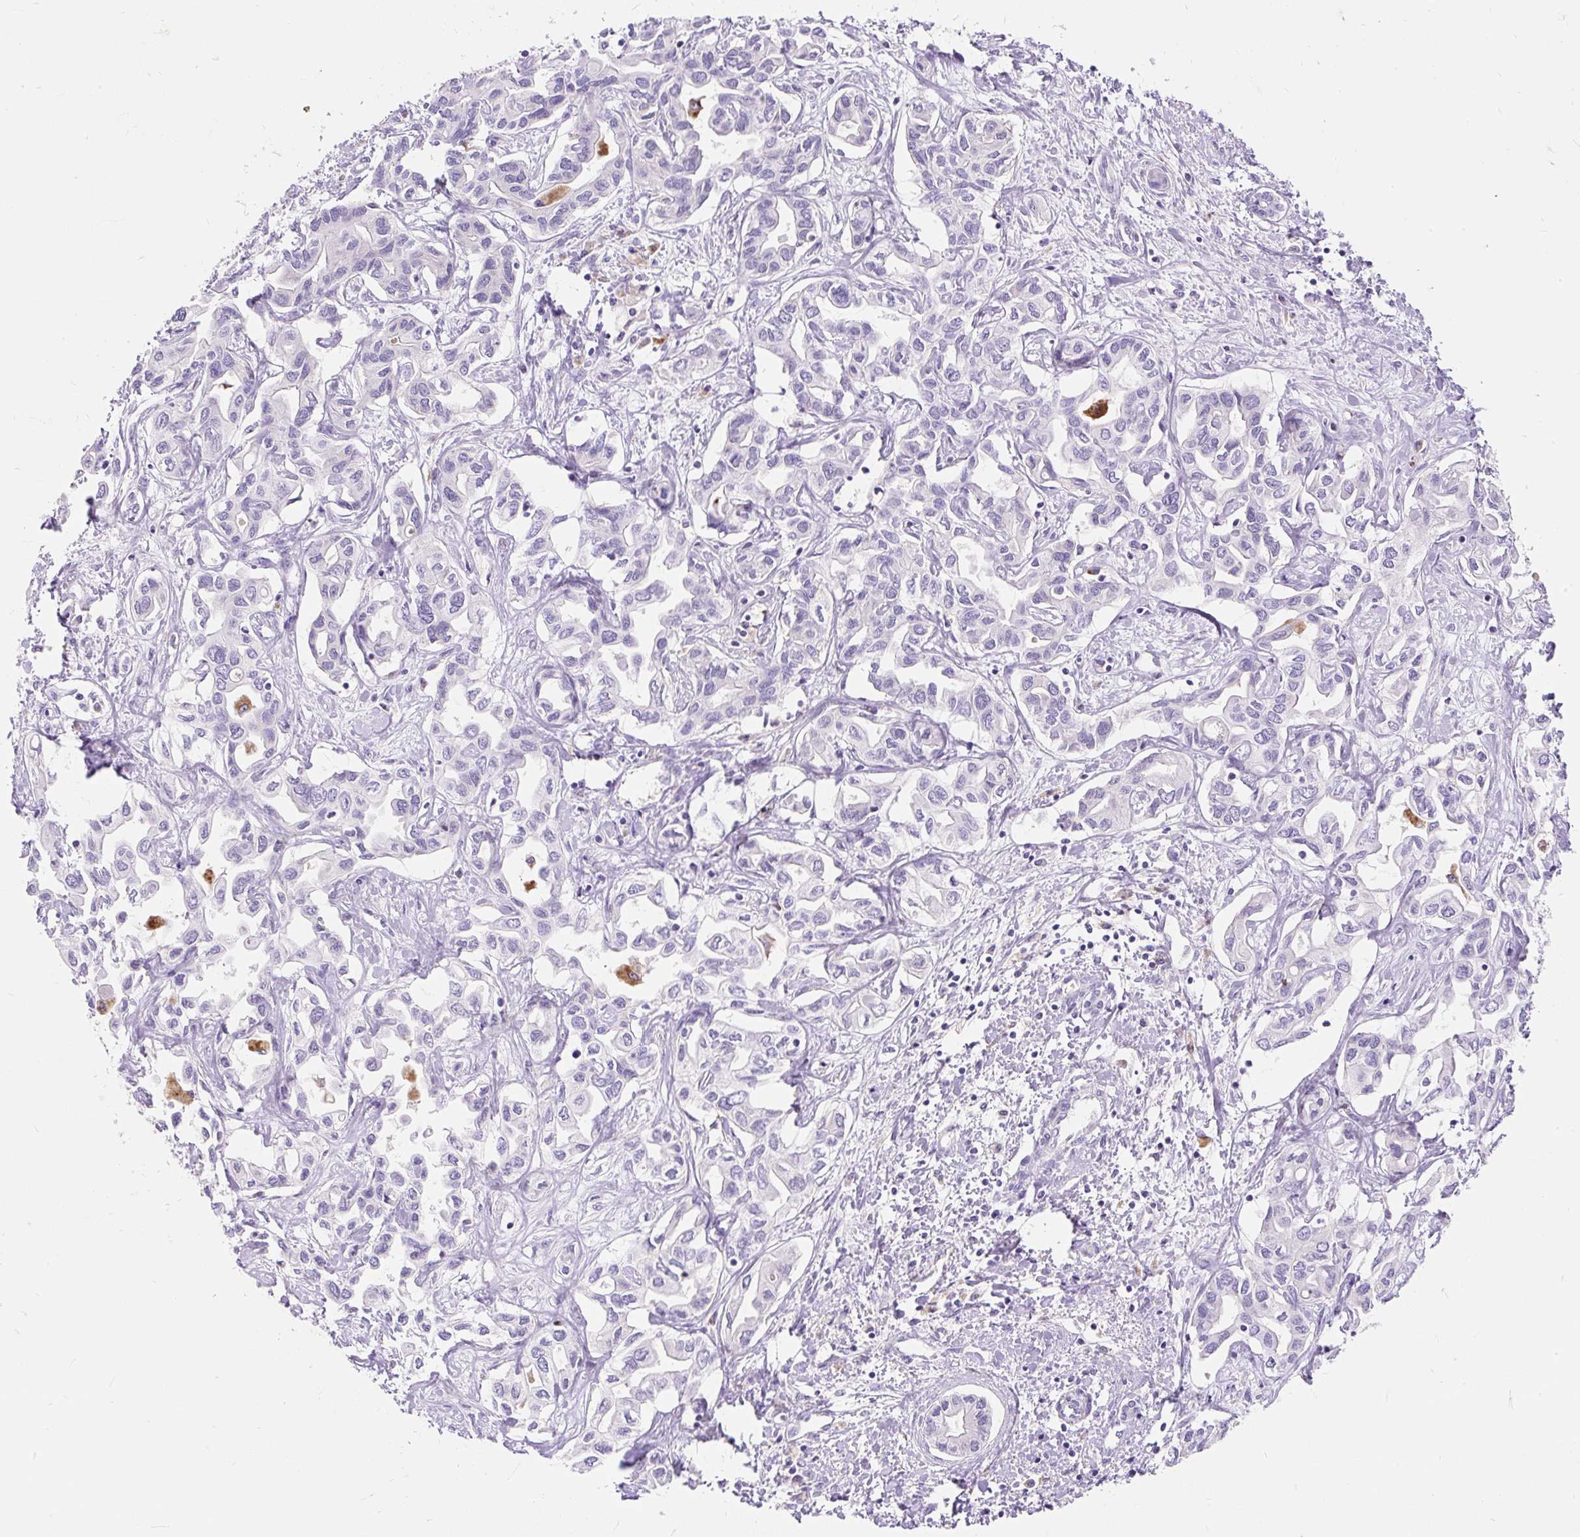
{"staining": {"intensity": "negative", "quantity": "none", "location": "none"}, "tissue": "liver cancer", "cell_type": "Tumor cells", "image_type": "cancer", "snomed": [{"axis": "morphology", "description": "Cholangiocarcinoma"}, {"axis": "topography", "description": "Liver"}], "caption": "This histopathology image is of cholangiocarcinoma (liver) stained with immunohistochemistry to label a protein in brown with the nuclei are counter-stained blue. There is no staining in tumor cells.", "gene": "TMEM150C", "patient": {"sex": "female", "age": 64}}